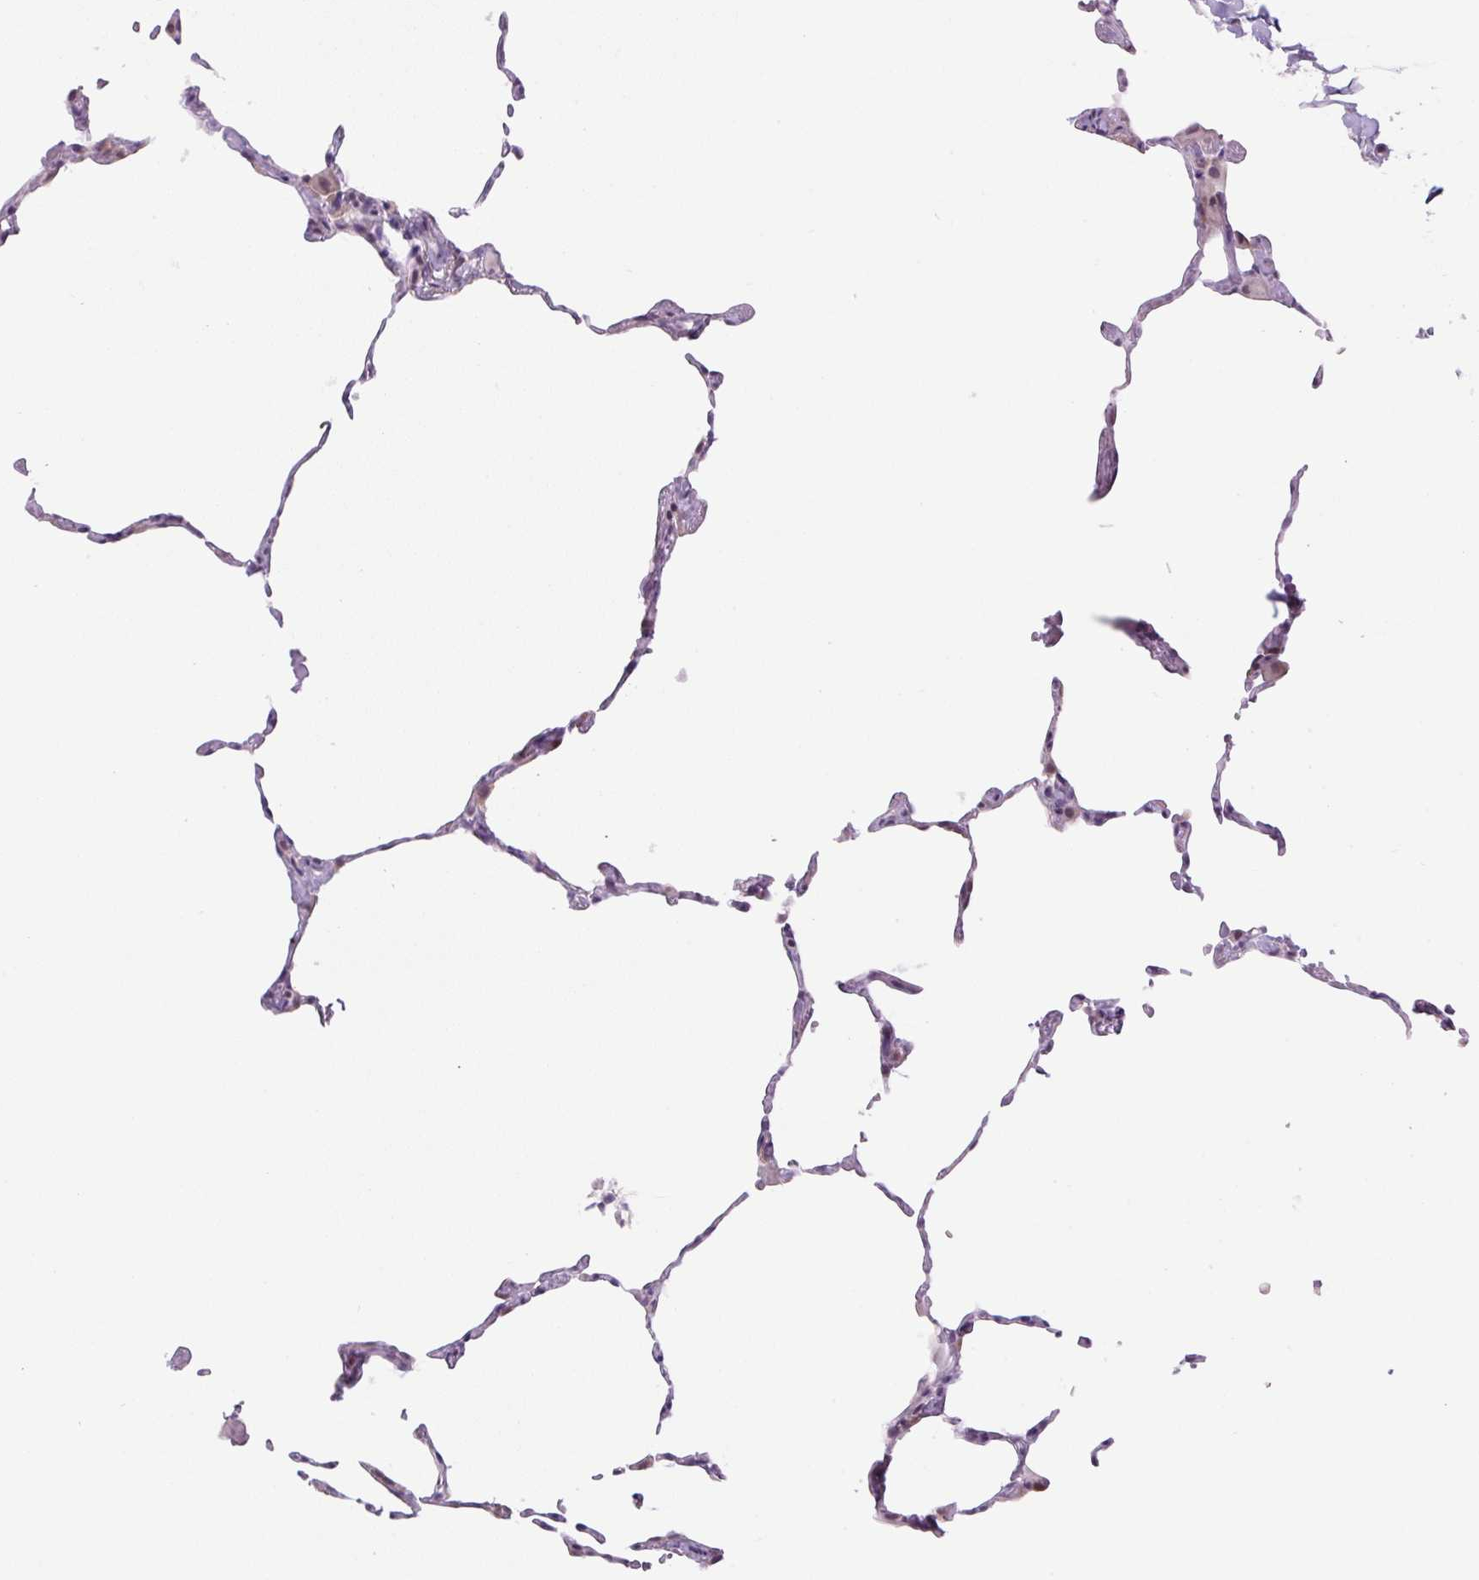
{"staining": {"intensity": "weak", "quantity": "25%-75%", "location": "nuclear"}, "tissue": "lung", "cell_type": "Alveolar cells", "image_type": "normal", "snomed": [{"axis": "morphology", "description": "Normal tissue, NOS"}, {"axis": "topography", "description": "Lung"}], "caption": "Immunohistochemistry of normal lung displays low levels of weak nuclear expression in approximately 25%-75% of alveolar cells.", "gene": "RYBP", "patient": {"sex": "female", "age": 57}}